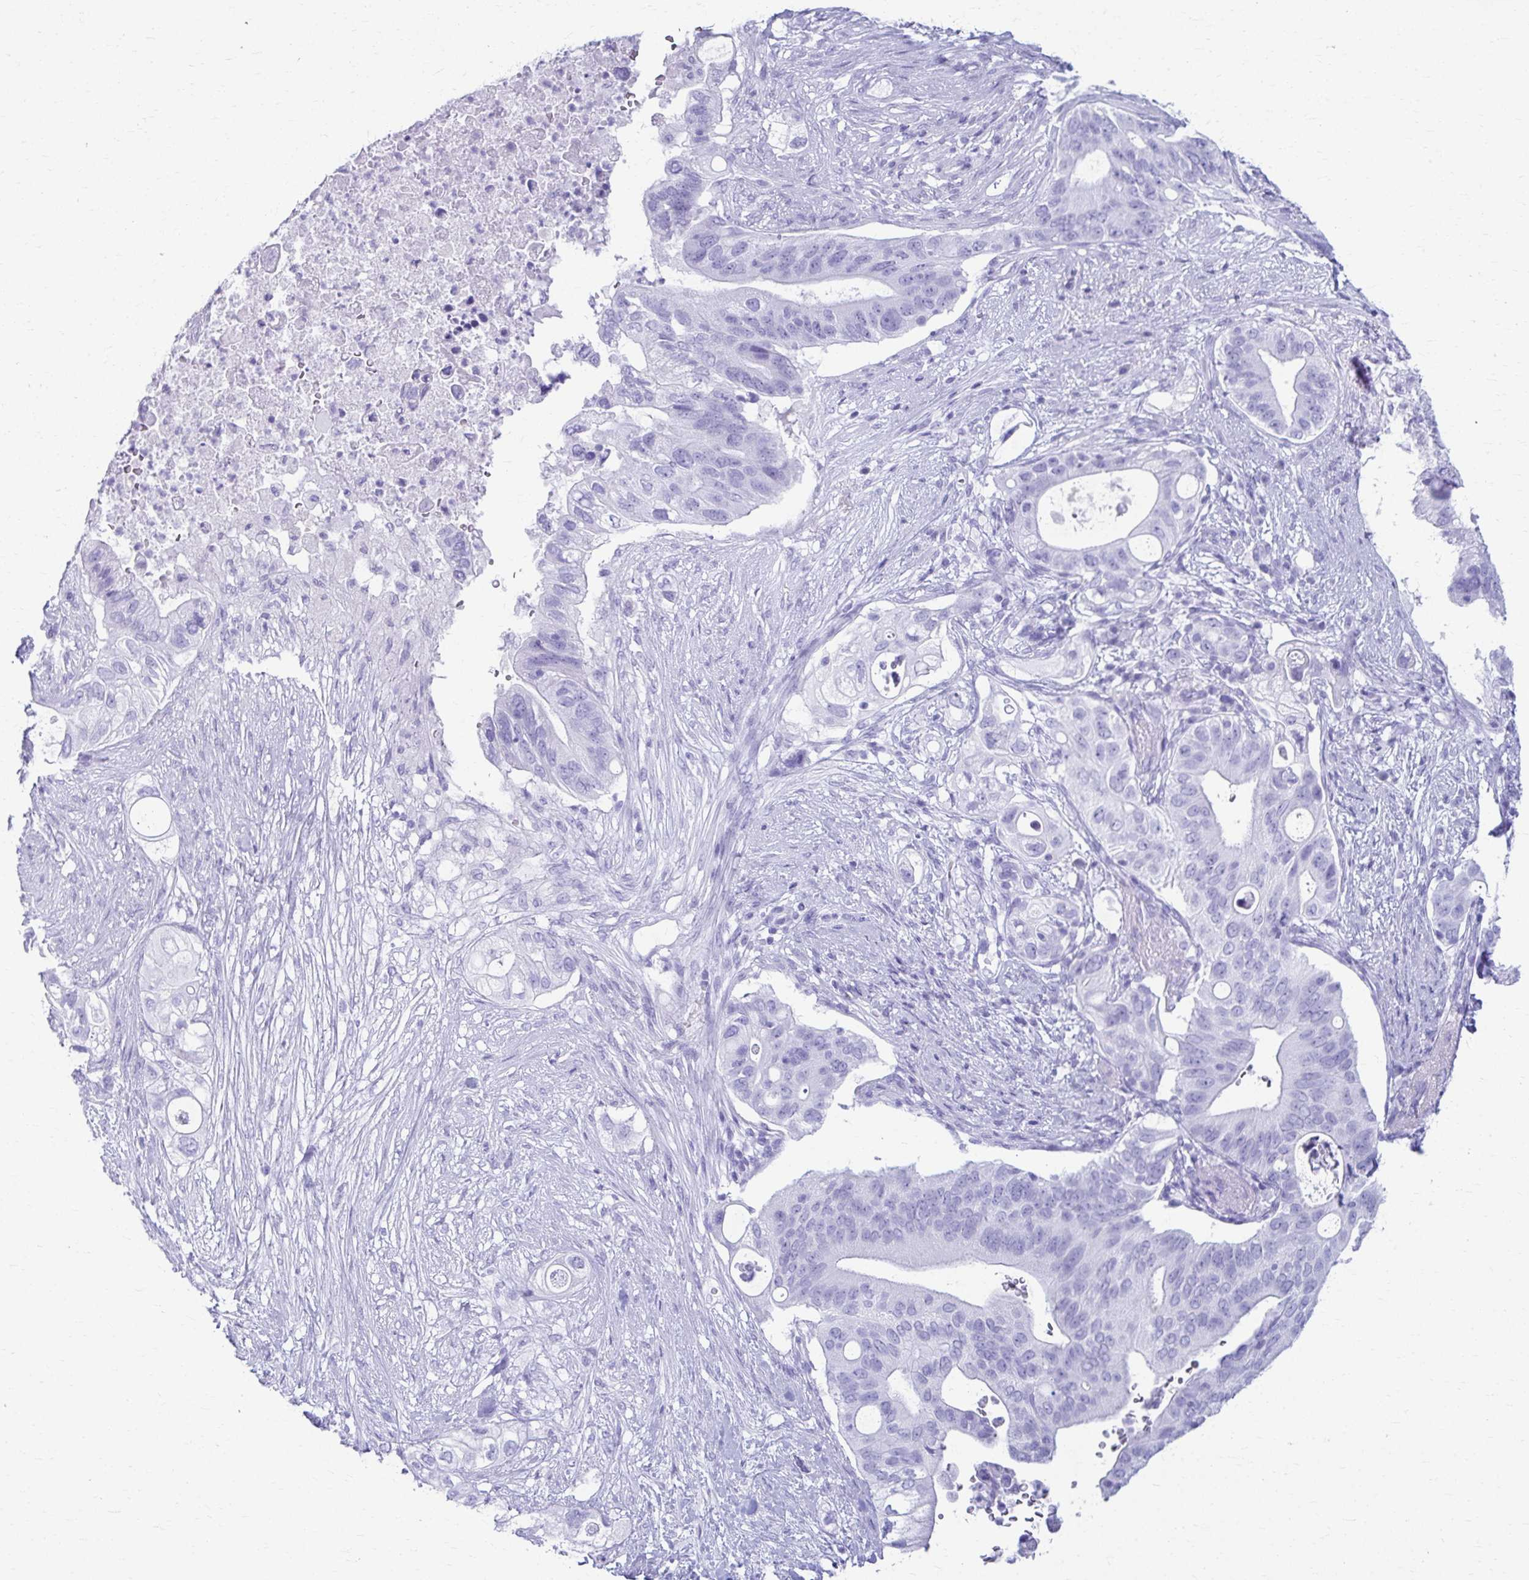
{"staining": {"intensity": "negative", "quantity": "none", "location": "none"}, "tissue": "pancreatic cancer", "cell_type": "Tumor cells", "image_type": "cancer", "snomed": [{"axis": "morphology", "description": "Adenocarcinoma, NOS"}, {"axis": "topography", "description": "Pancreas"}], "caption": "High power microscopy photomicrograph of an IHC micrograph of pancreatic adenocarcinoma, revealing no significant expression in tumor cells.", "gene": "ATP4B", "patient": {"sex": "female", "age": 72}}